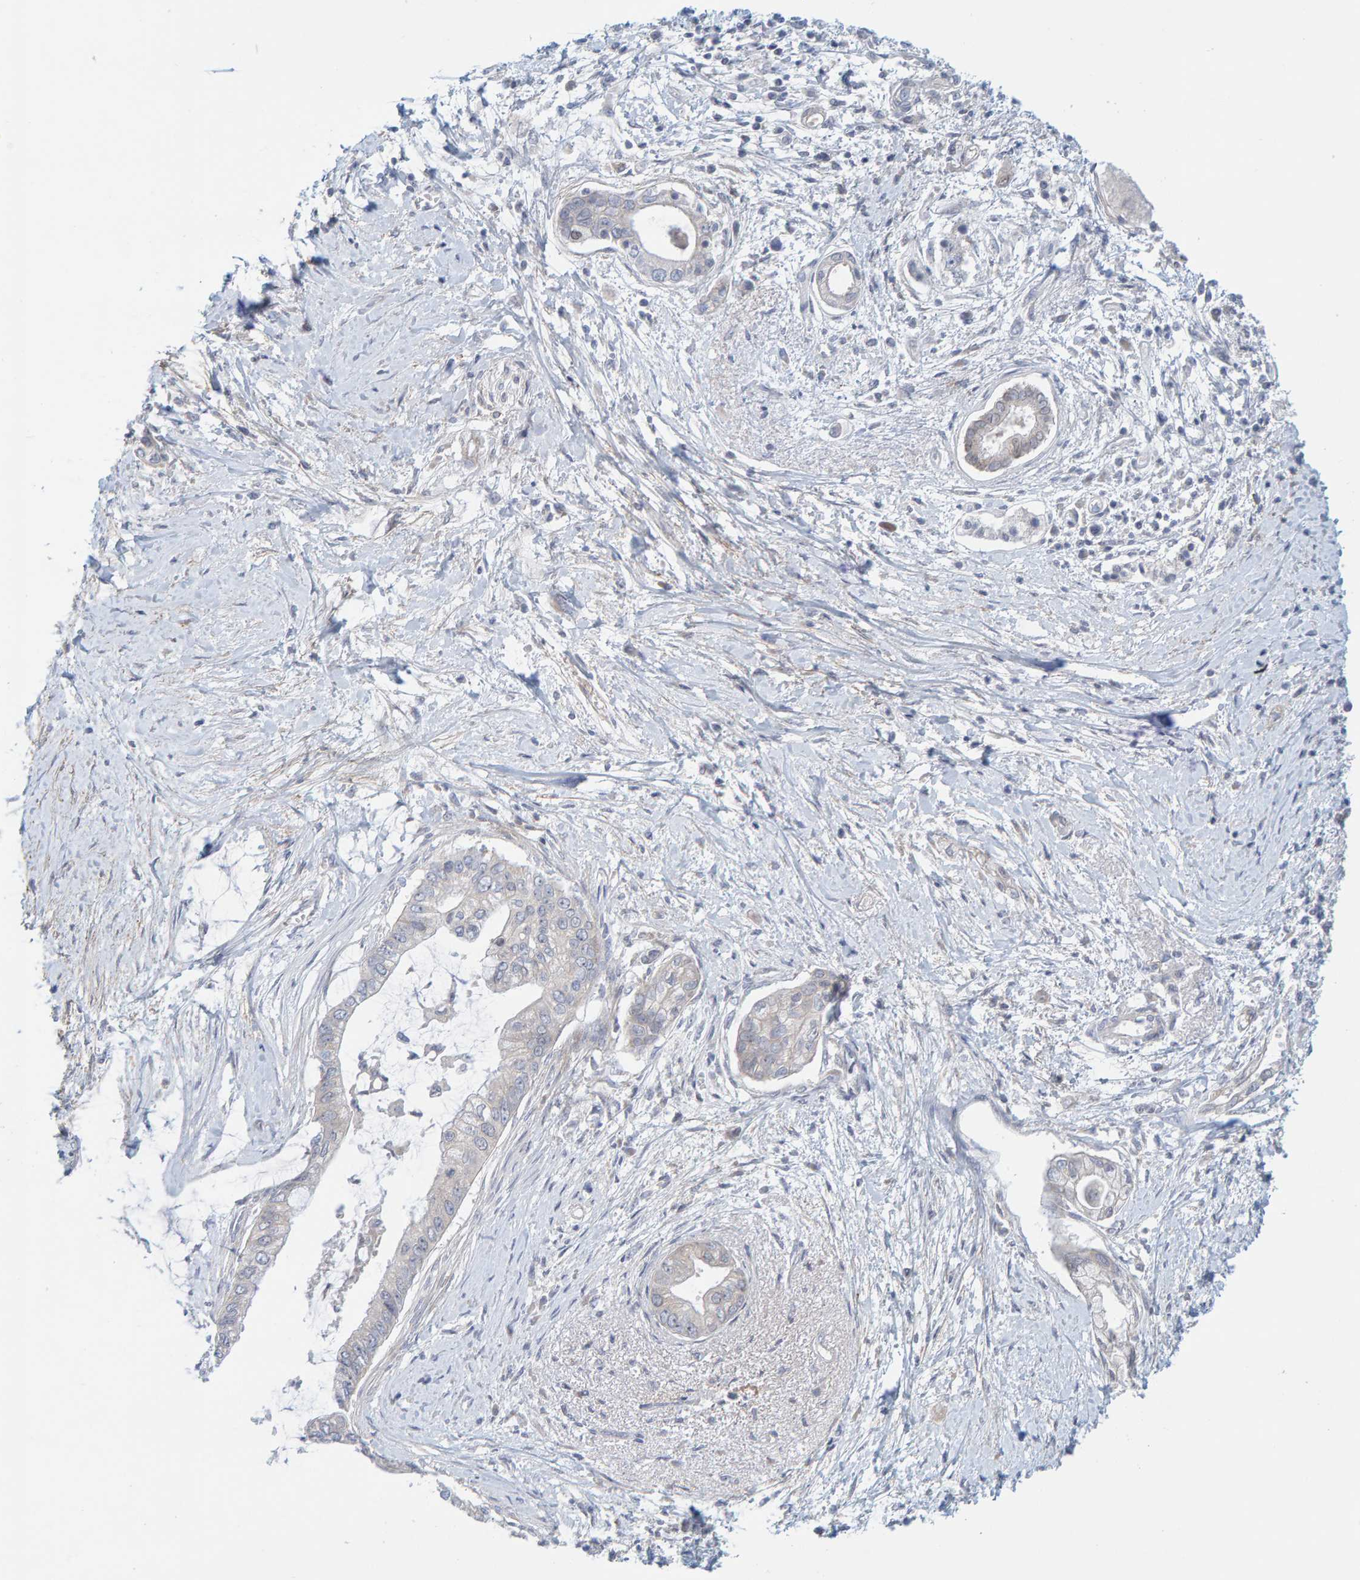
{"staining": {"intensity": "negative", "quantity": "none", "location": "none"}, "tissue": "pancreatic cancer", "cell_type": "Tumor cells", "image_type": "cancer", "snomed": [{"axis": "morphology", "description": "Adenocarcinoma, NOS"}, {"axis": "topography", "description": "Pancreas"}], "caption": "Image shows no protein expression in tumor cells of pancreatic cancer (adenocarcinoma) tissue.", "gene": "ZC3H3", "patient": {"sex": "male", "age": 59}}